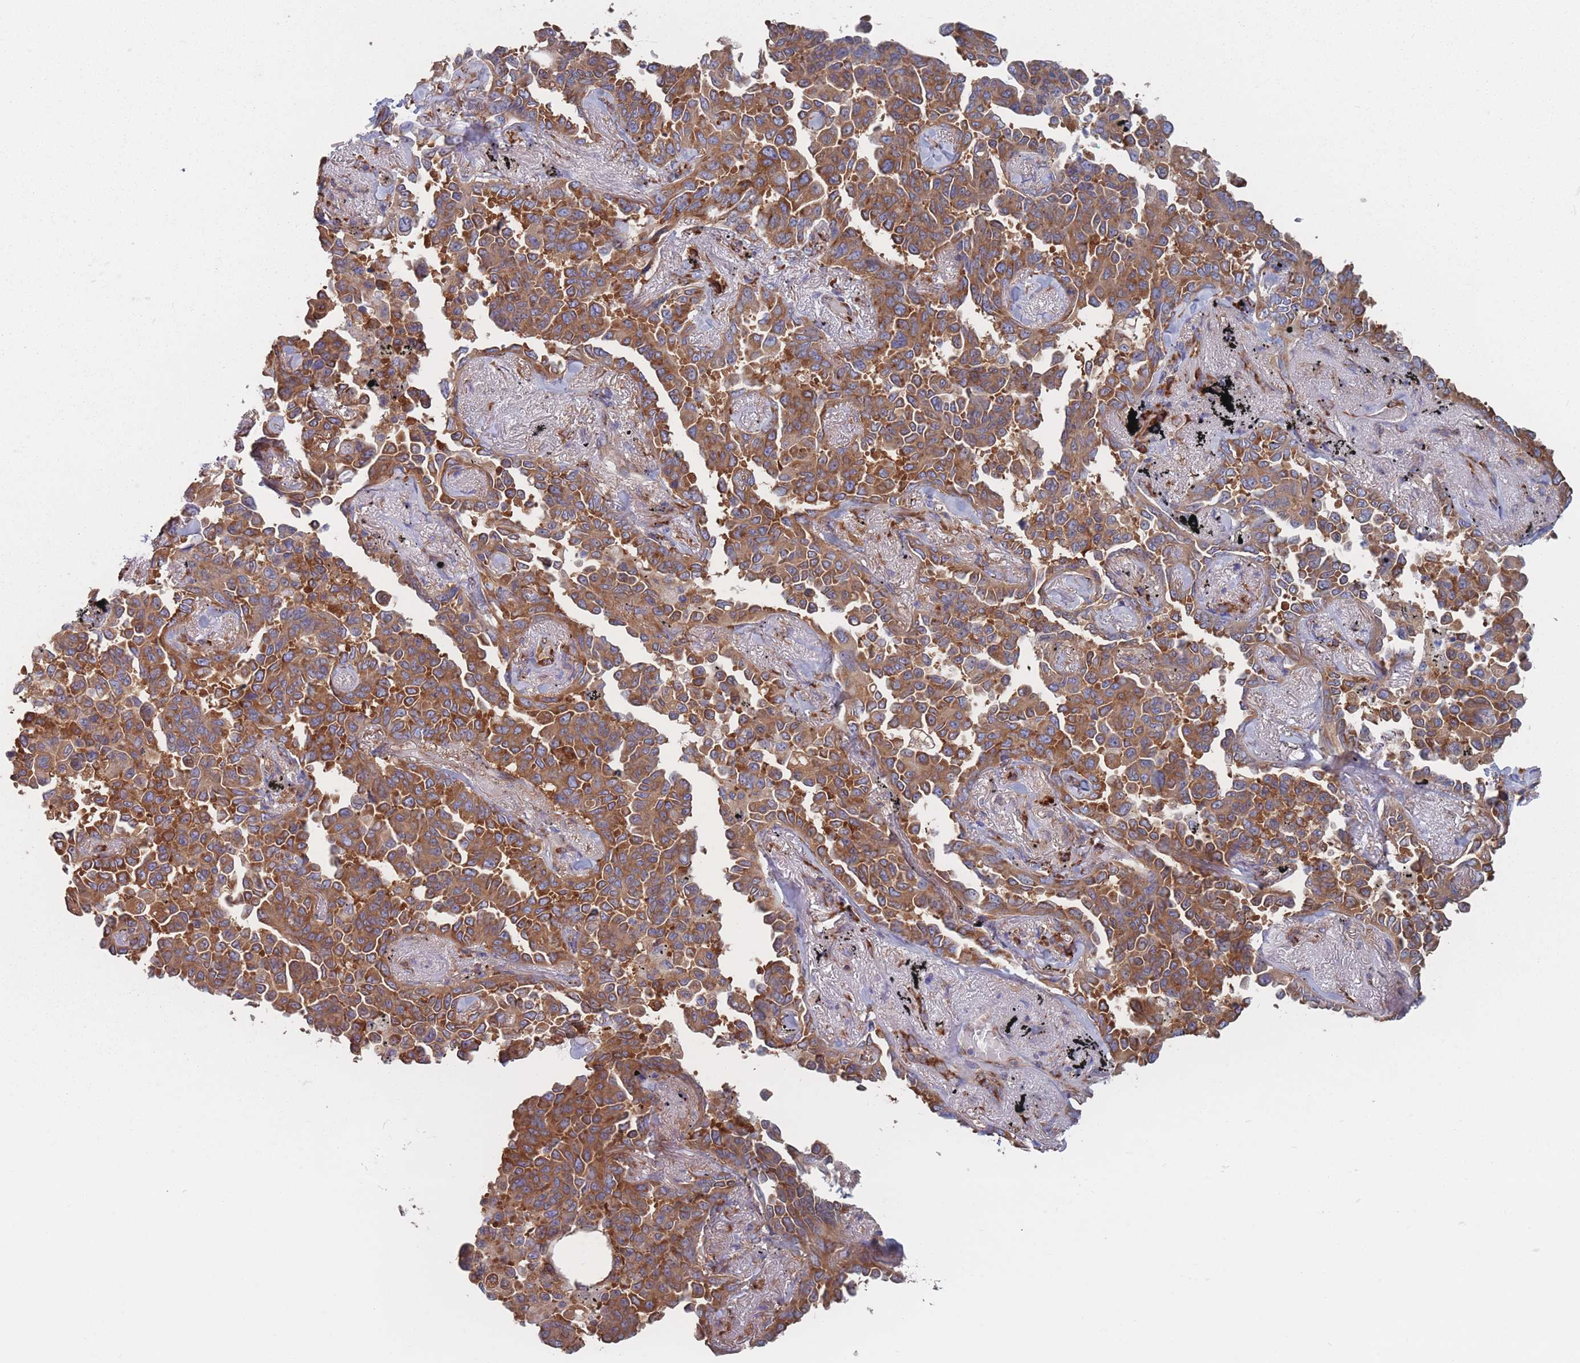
{"staining": {"intensity": "moderate", "quantity": ">75%", "location": "cytoplasmic/membranous"}, "tissue": "lung cancer", "cell_type": "Tumor cells", "image_type": "cancer", "snomed": [{"axis": "morphology", "description": "Adenocarcinoma, NOS"}, {"axis": "topography", "description": "Lung"}], "caption": "Immunohistochemical staining of adenocarcinoma (lung) demonstrates medium levels of moderate cytoplasmic/membranous positivity in about >75% of tumor cells.", "gene": "EEF1B2", "patient": {"sex": "female", "age": 67}}